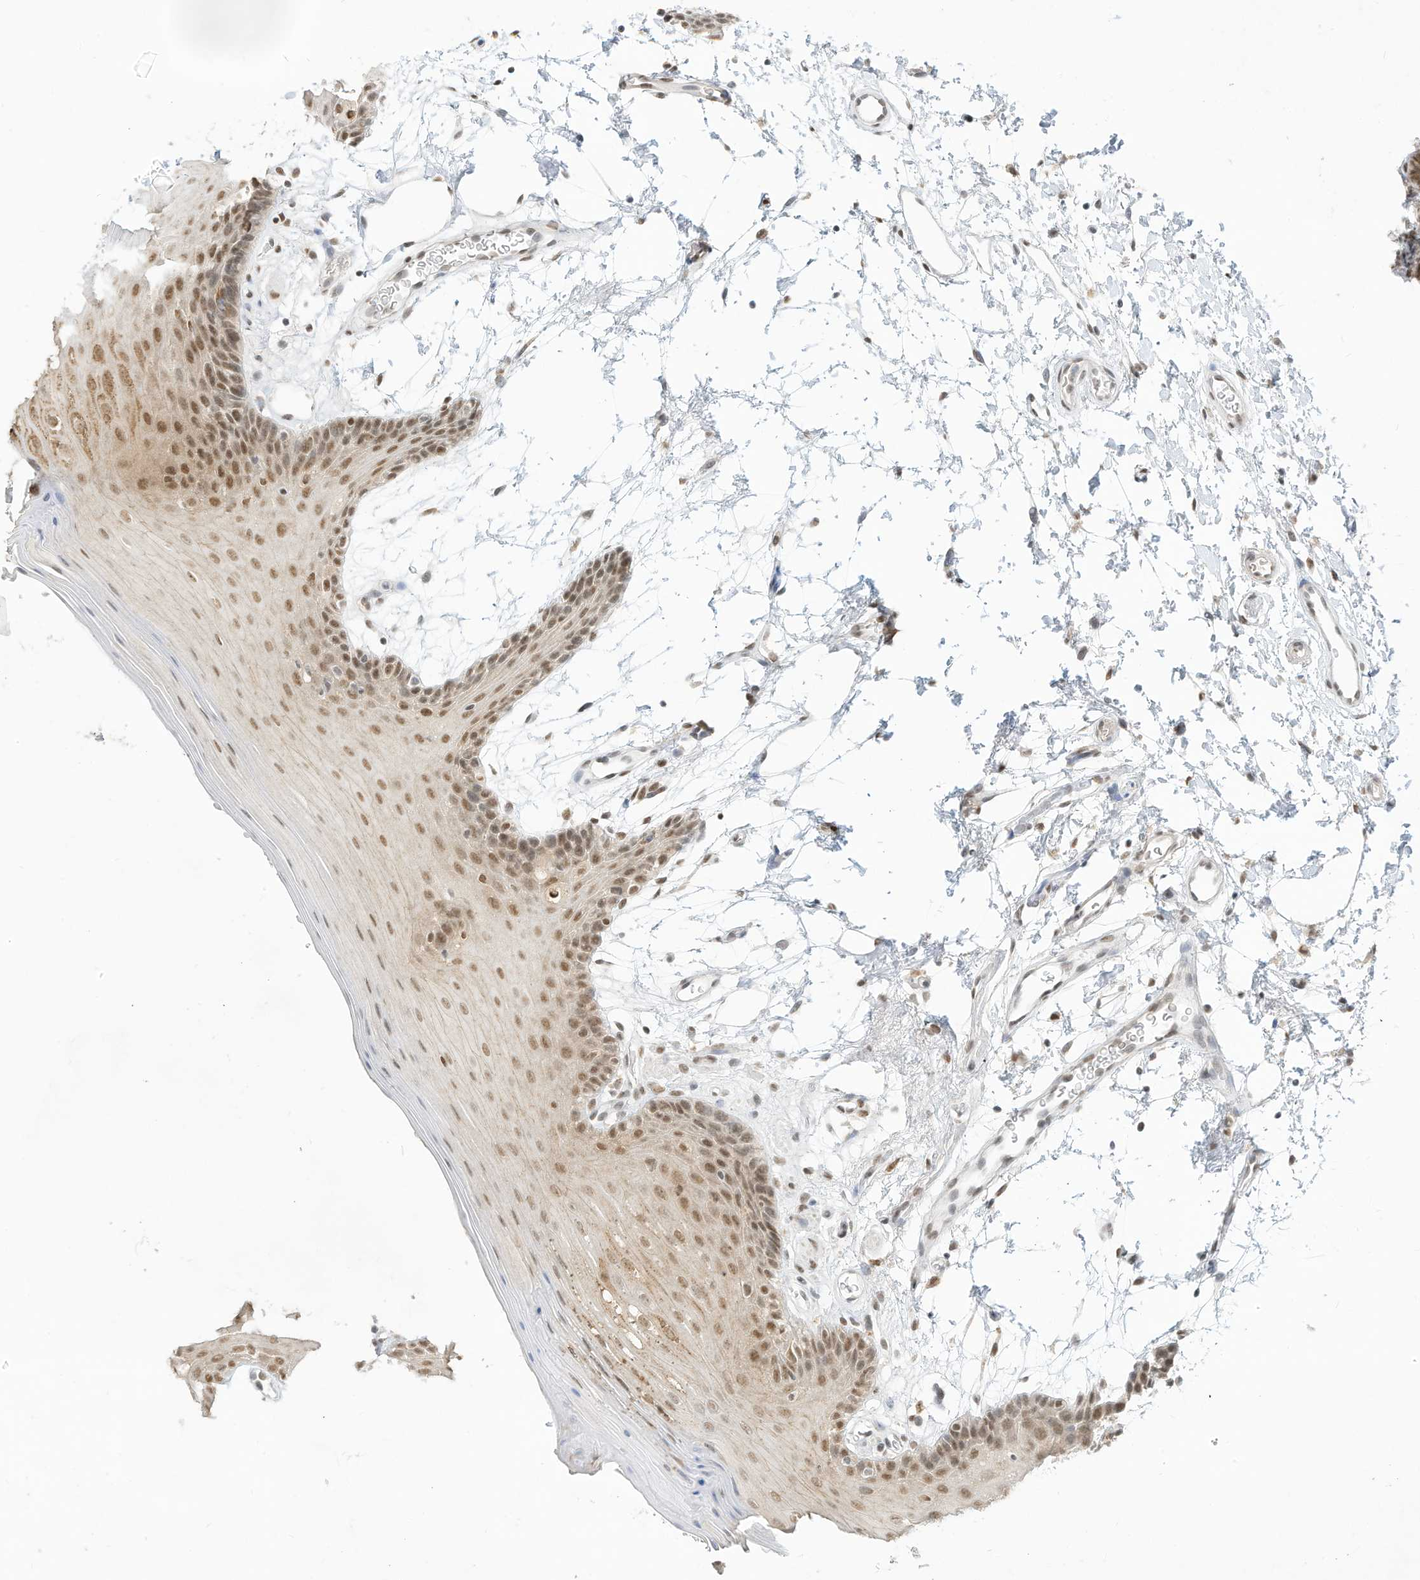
{"staining": {"intensity": "moderate", "quantity": ">75%", "location": "nuclear"}, "tissue": "oral mucosa", "cell_type": "Squamous epithelial cells", "image_type": "normal", "snomed": [{"axis": "morphology", "description": "Normal tissue, NOS"}, {"axis": "topography", "description": "Skeletal muscle"}, {"axis": "topography", "description": "Oral tissue"}, {"axis": "topography", "description": "Salivary gland"}, {"axis": "topography", "description": "Peripheral nerve tissue"}], "caption": "Immunohistochemistry (IHC) micrograph of benign oral mucosa stained for a protein (brown), which reveals medium levels of moderate nuclear positivity in about >75% of squamous epithelial cells.", "gene": "NHSL1", "patient": {"sex": "male", "age": 54}}